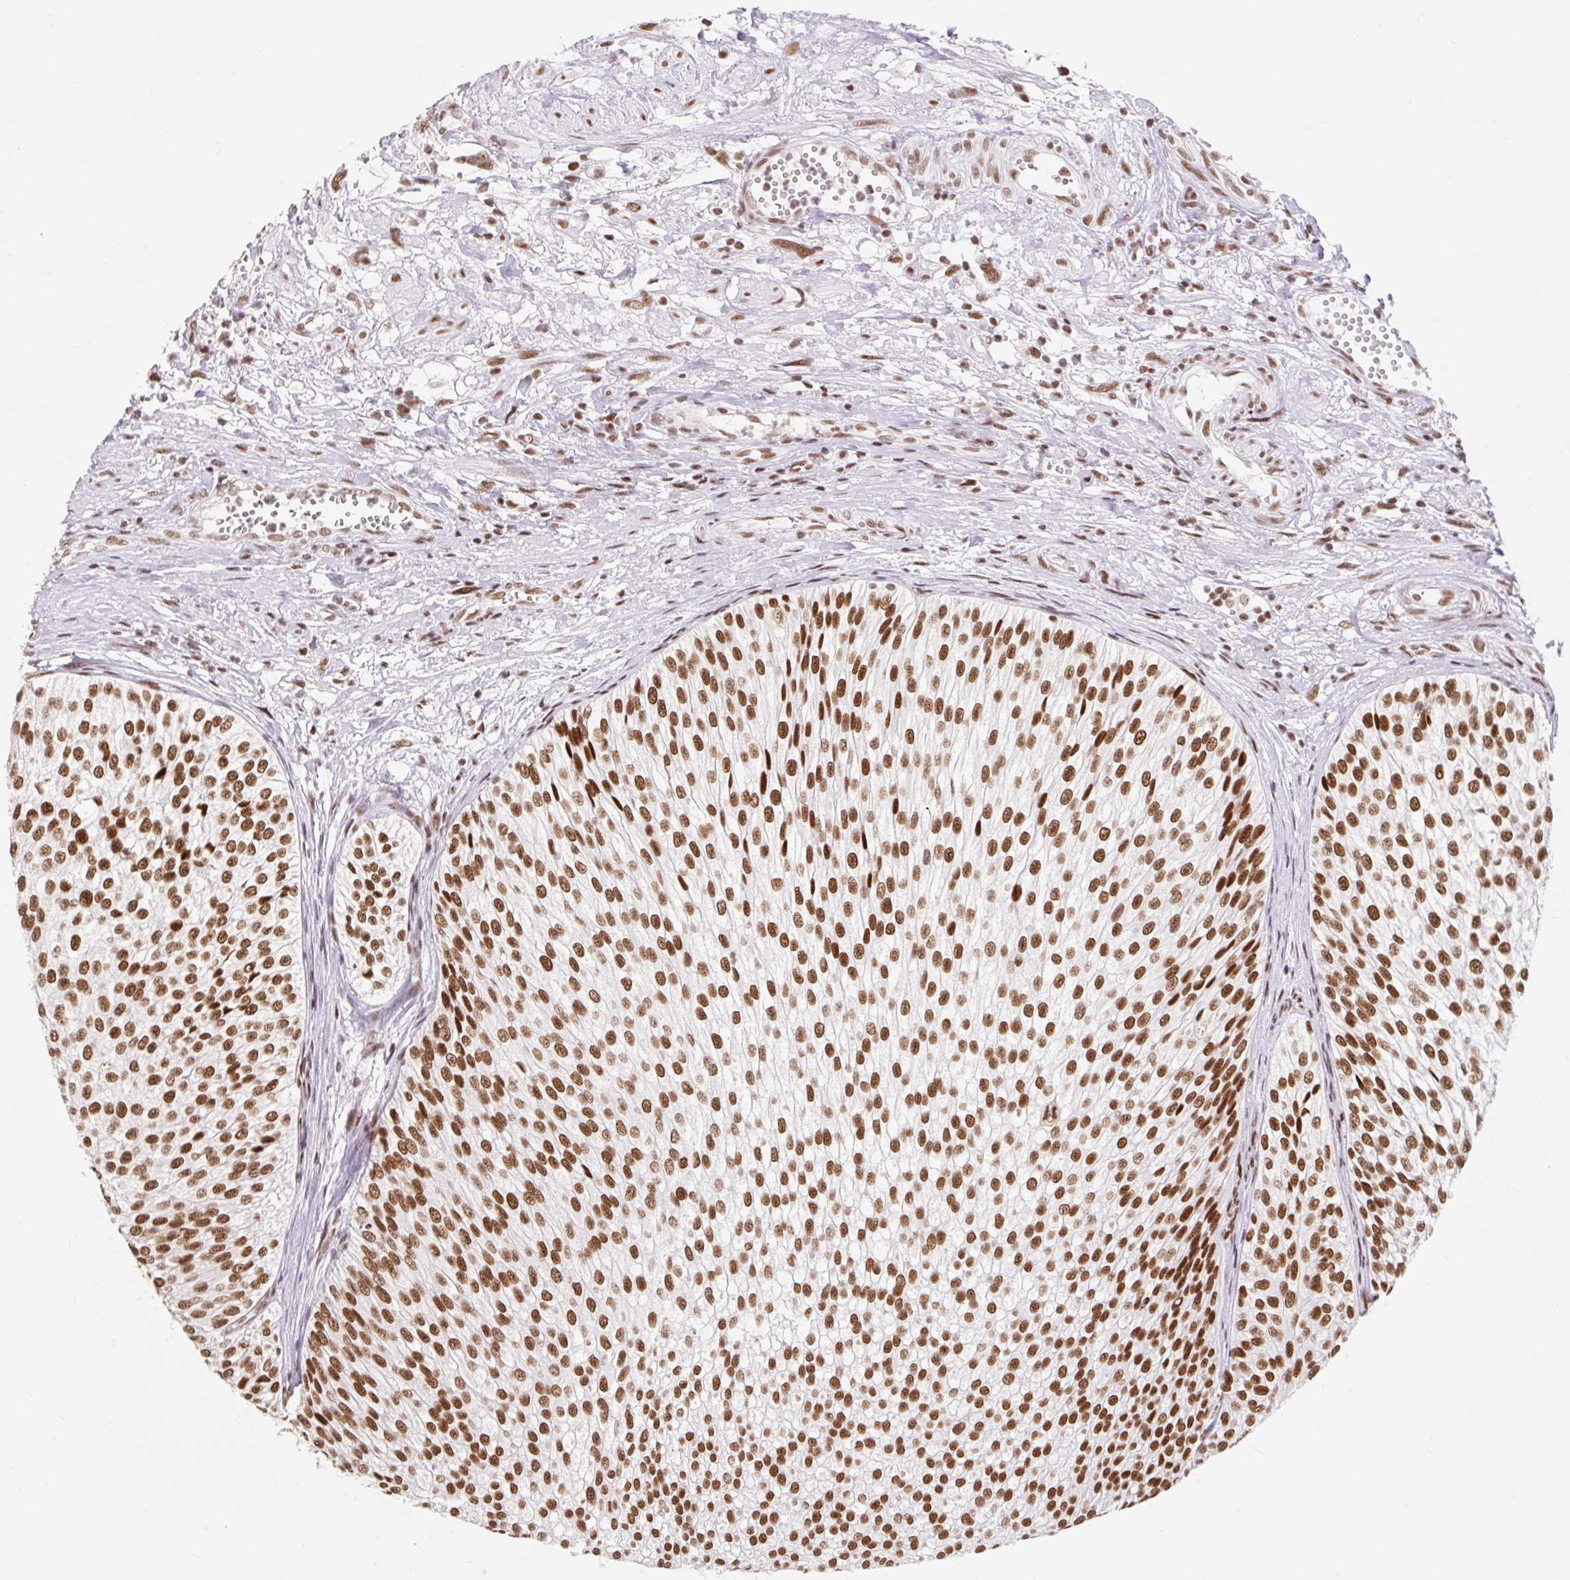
{"staining": {"intensity": "strong", "quantity": ">75%", "location": "nuclear"}, "tissue": "urothelial cancer", "cell_type": "Tumor cells", "image_type": "cancer", "snomed": [{"axis": "morphology", "description": "Urothelial carcinoma, Low grade"}, {"axis": "topography", "description": "Urinary bladder"}], "caption": "This image shows immunohistochemistry (IHC) staining of urothelial carcinoma (low-grade), with high strong nuclear expression in approximately >75% of tumor cells.", "gene": "SRSF10", "patient": {"sex": "male", "age": 91}}